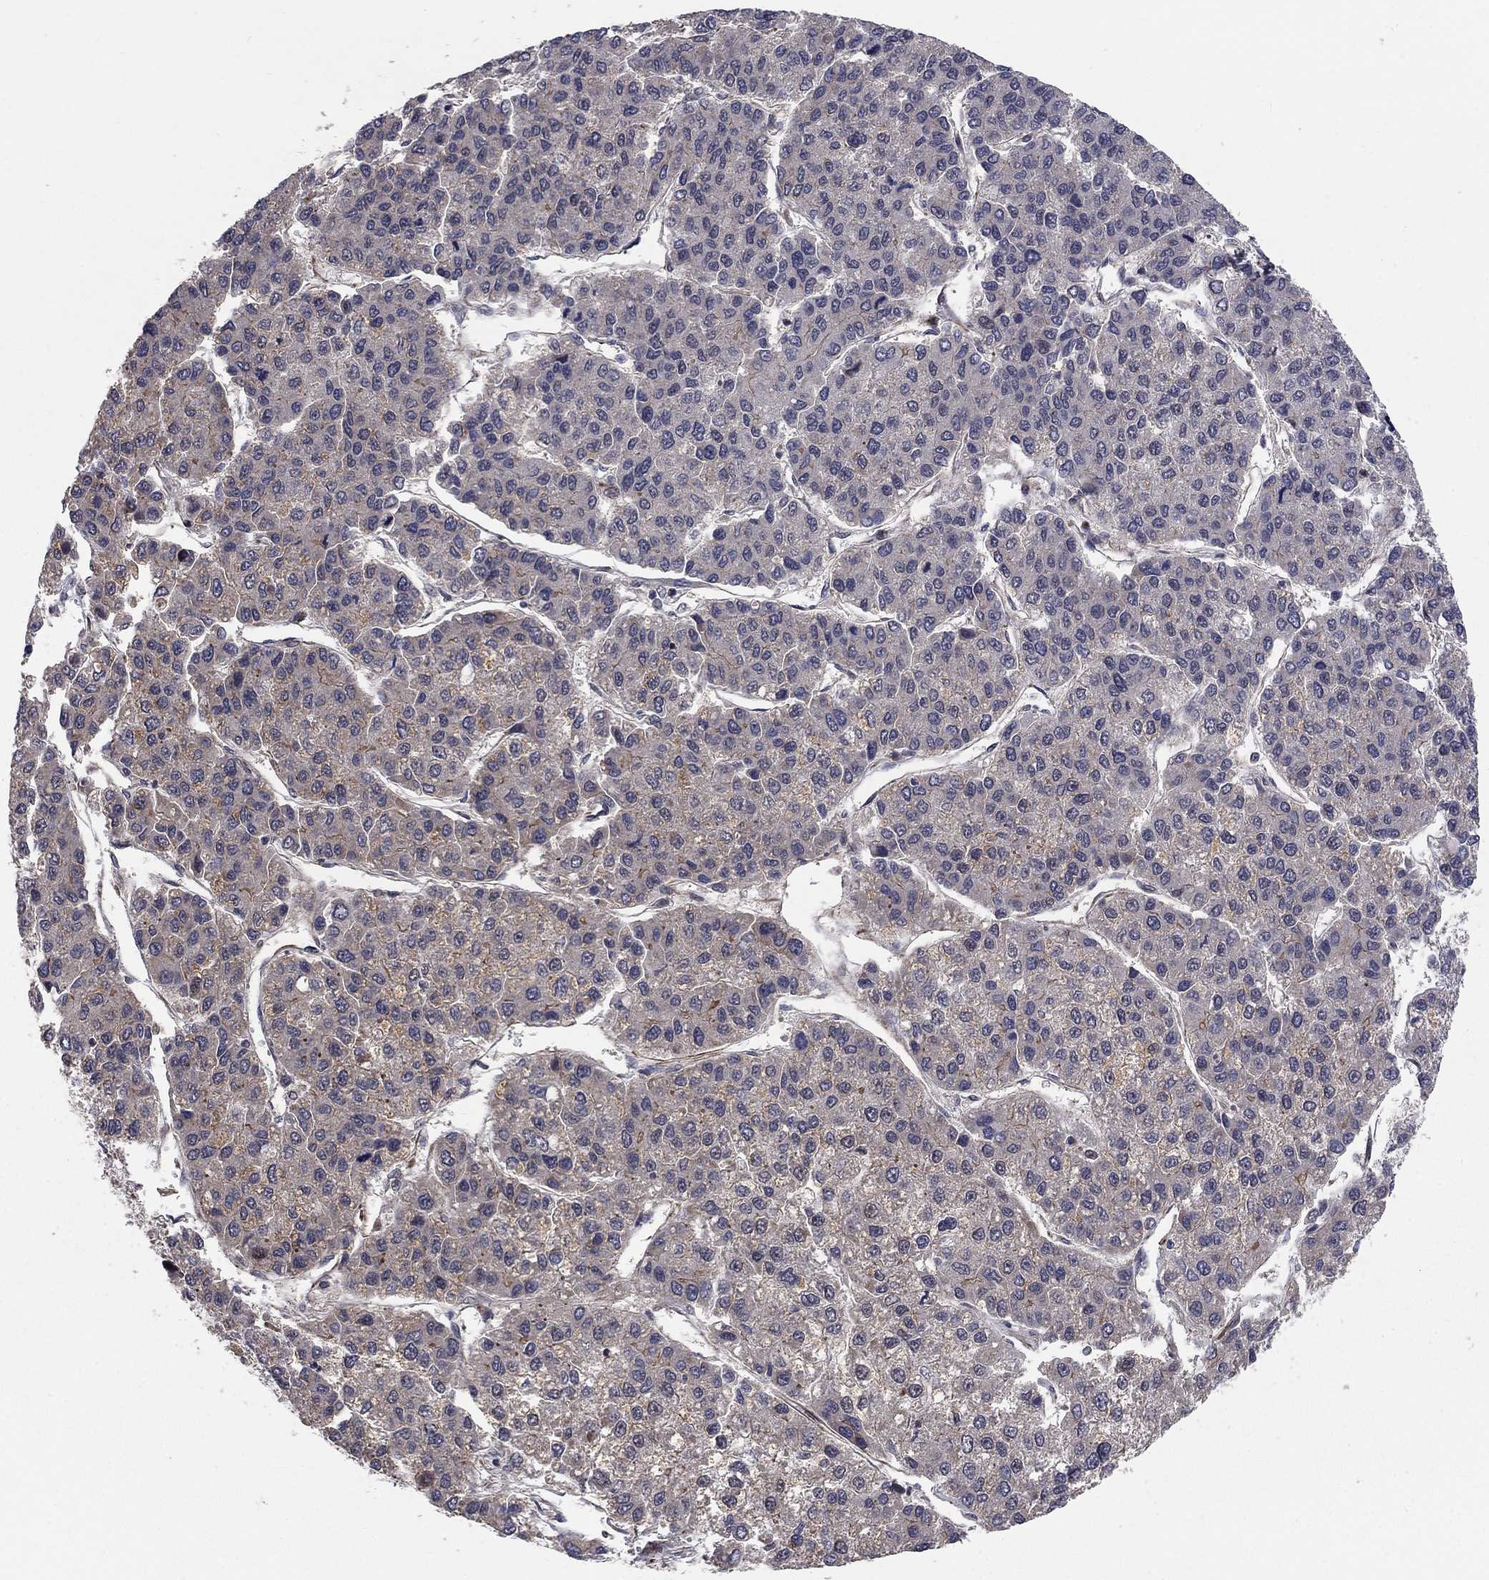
{"staining": {"intensity": "negative", "quantity": "none", "location": "none"}, "tissue": "liver cancer", "cell_type": "Tumor cells", "image_type": "cancer", "snomed": [{"axis": "morphology", "description": "Carcinoma, Hepatocellular, NOS"}, {"axis": "topography", "description": "Liver"}], "caption": "This is an immunohistochemistry histopathology image of hepatocellular carcinoma (liver). There is no staining in tumor cells.", "gene": "MSRA", "patient": {"sex": "female", "age": 66}}